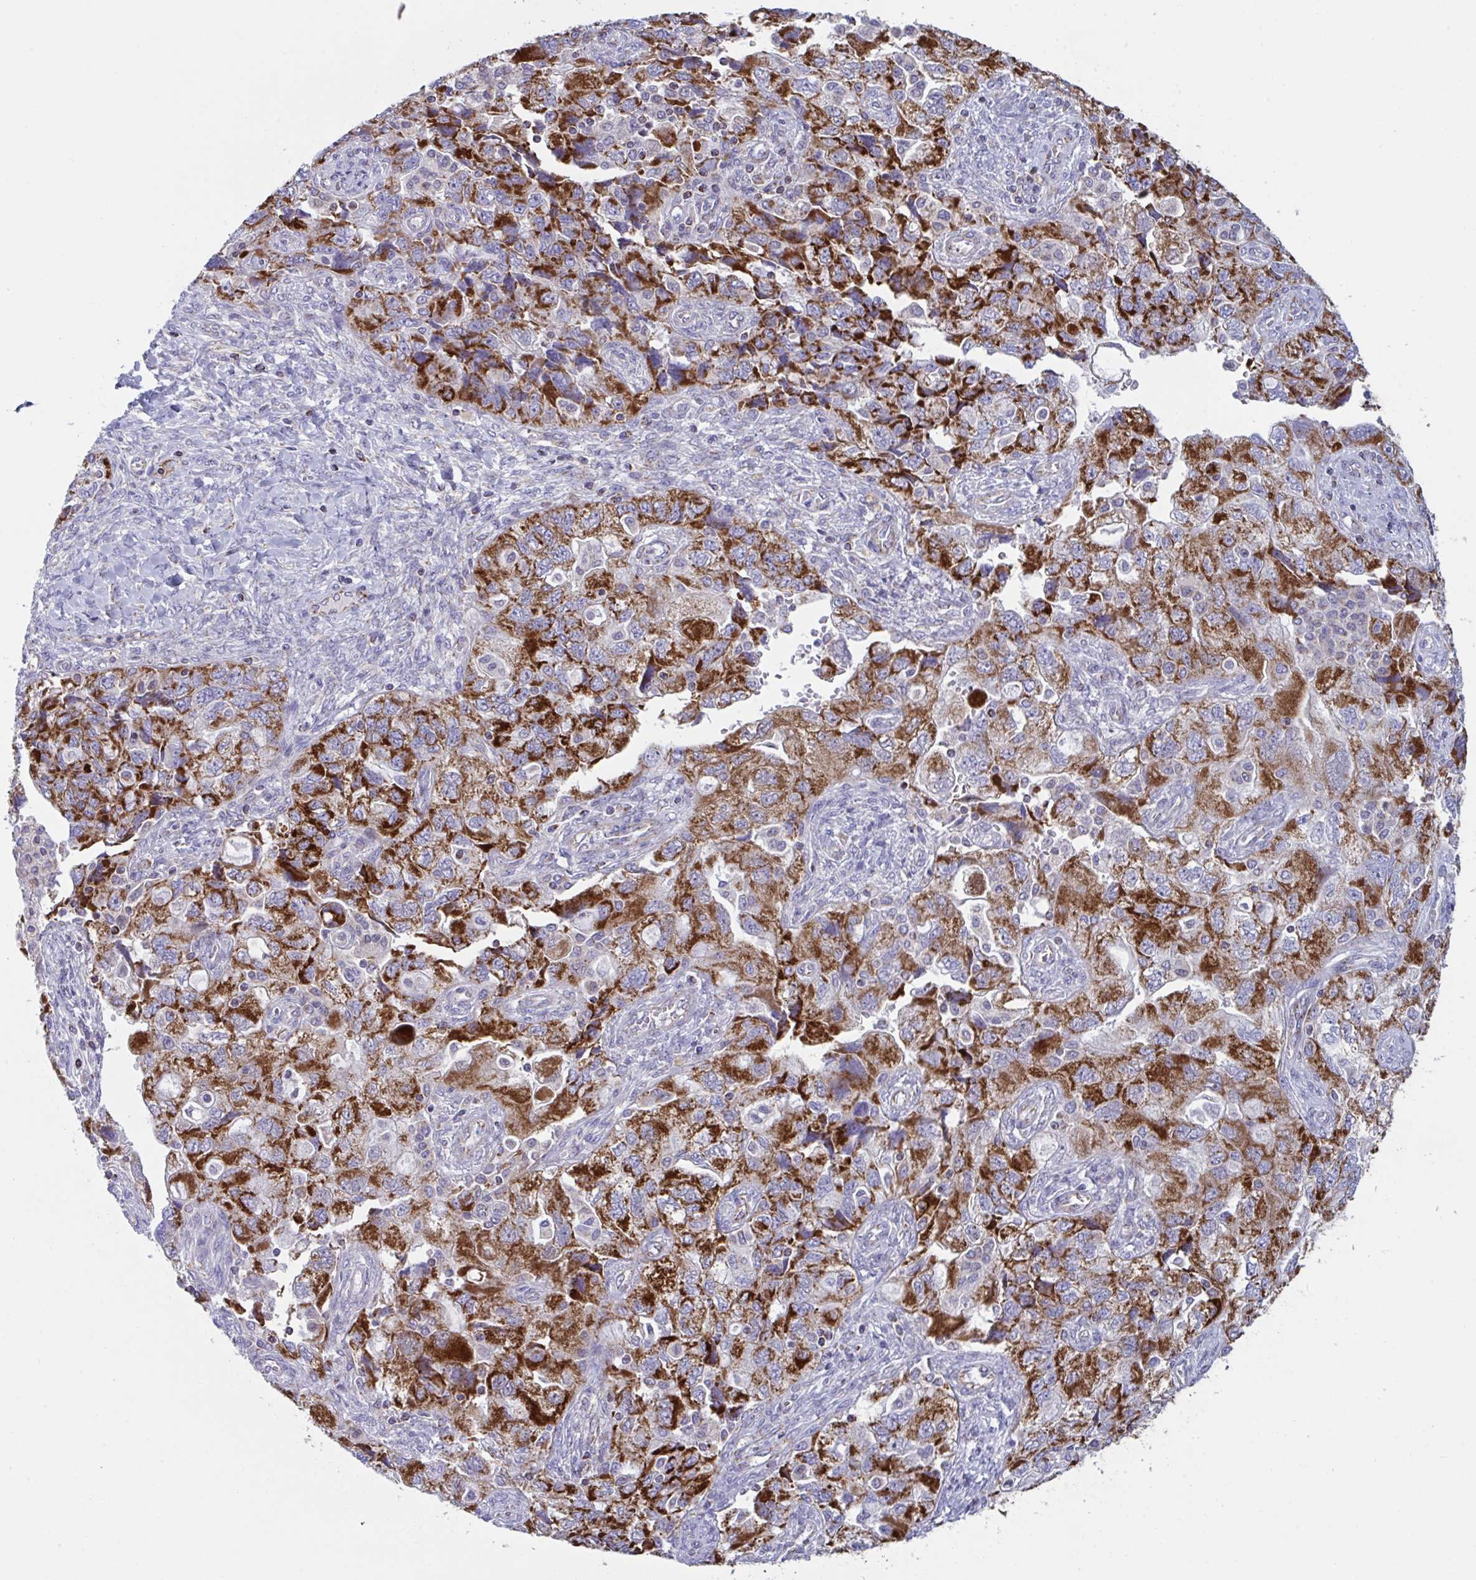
{"staining": {"intensity": "strong", "quantity": ">75%", "location": "cytoplasmic/membranous"}, "tissue": "ovarian cancer", "cell_type": "Tumor cells", "image_type": "cancer", "snomed": [{"axis": "morphology", "description": "Carcinoma, NOS"}, {"axis": "morphology", "description": "Cystadenocarcinoma, serous, NOS"}, {"axis": "topography", "description": "Ovary"}], "caption": "This micrograph reveals ovarian cancer (serous cystadenocarcinoma) stained with immunohistochemistry (IHC) to label a protein in brown. The cytoplasmic/membranous of tumor cells show strong positivity for the protein. Nuclei are counter-stained blue.", "gene": "BCAT2", "patient": {"sex": "female", "age": 69}}